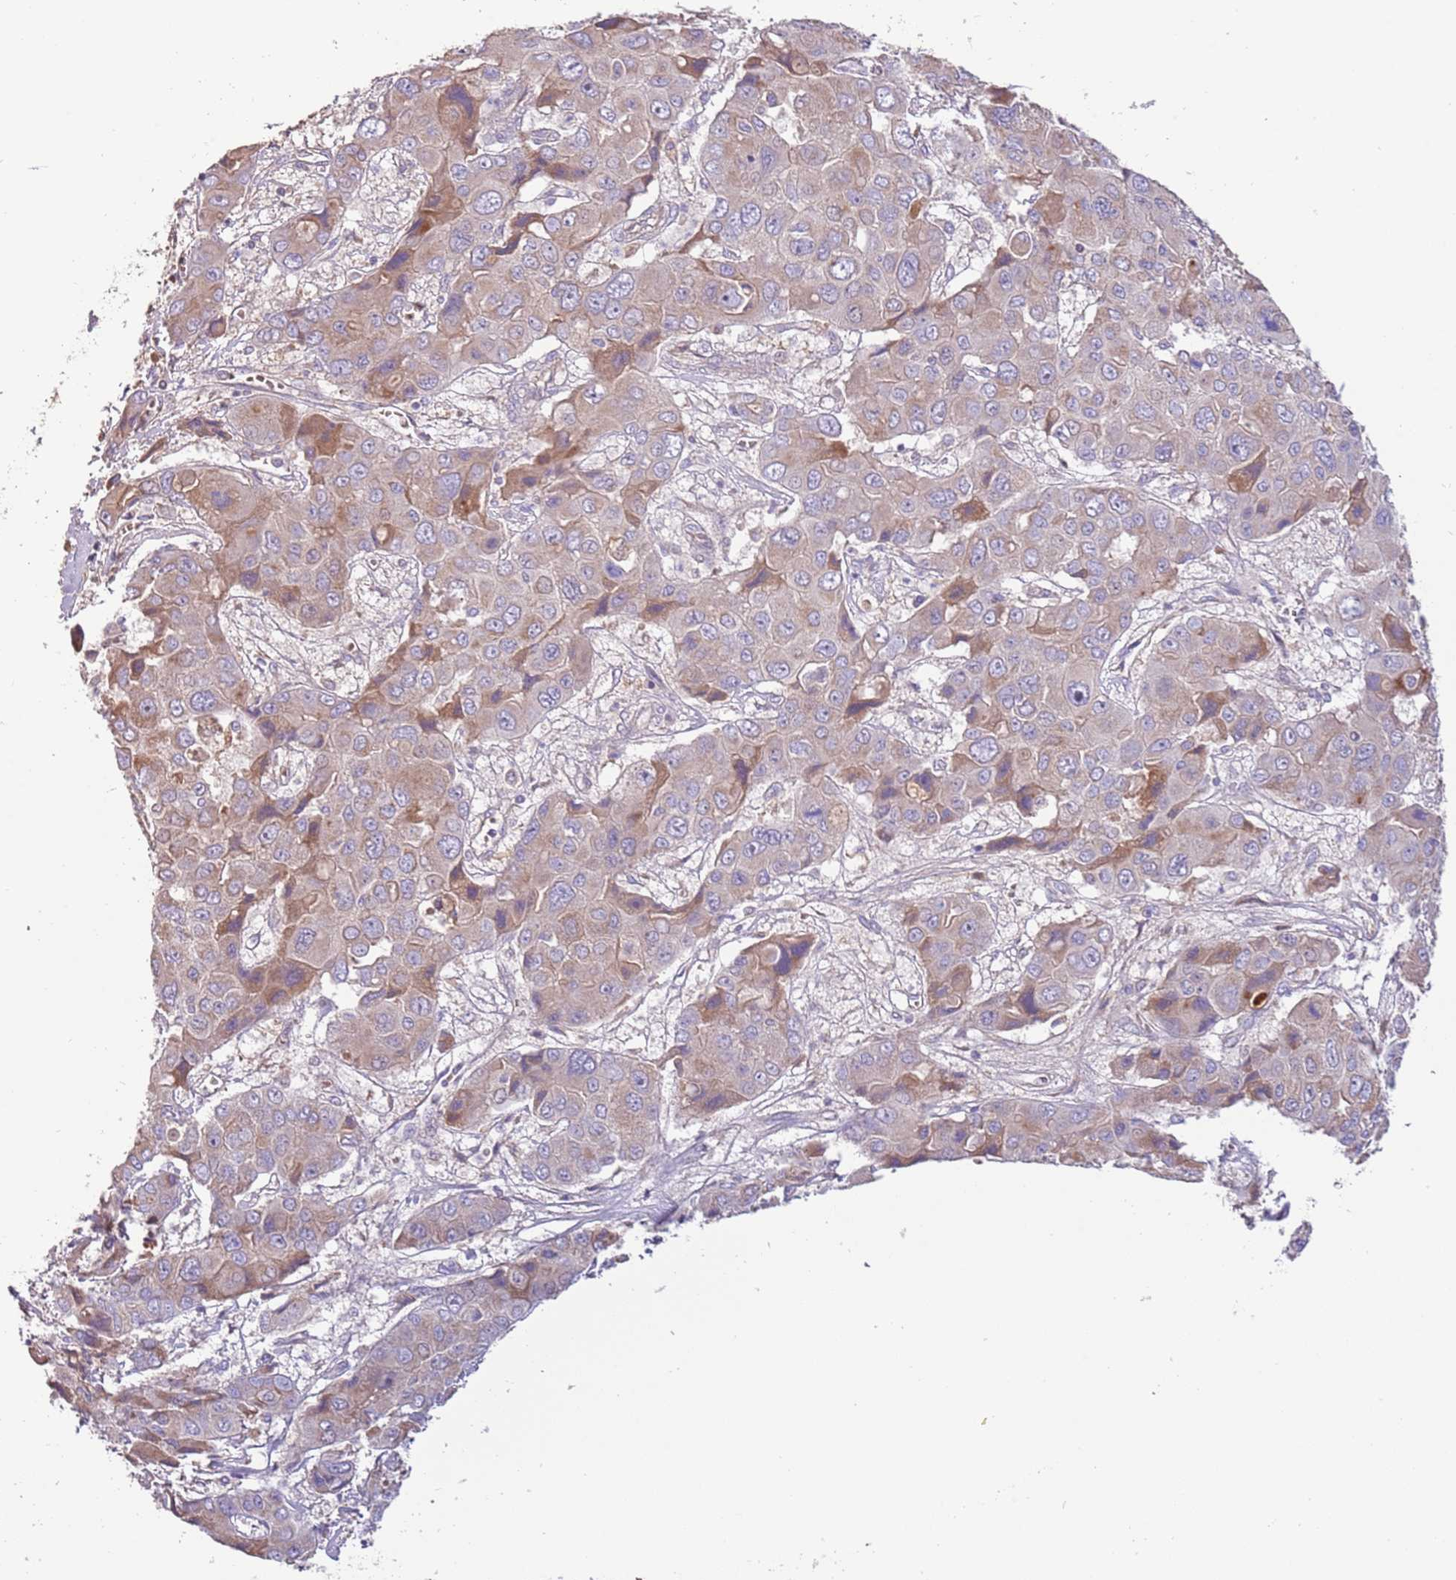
{"staining": {"intensity": "weak", "quantity": "<25%", "location": "cytoplasmic/membranous"}, "tissue": "liver cancer", "cell_type": "Tumor cells", "image_type": "cancer", "snomed": [{"axis": "morphology", "description": "Cholangiocarcinoma"}, {"axis": "topography", "description": "Liver"}], "caption": "IHC histopathology image of human liver cancer stained for a protein (brown), which displays no staining in tumor cells.", "gene": "TRMO", "patient": {"sex": "male", "age": 67}}